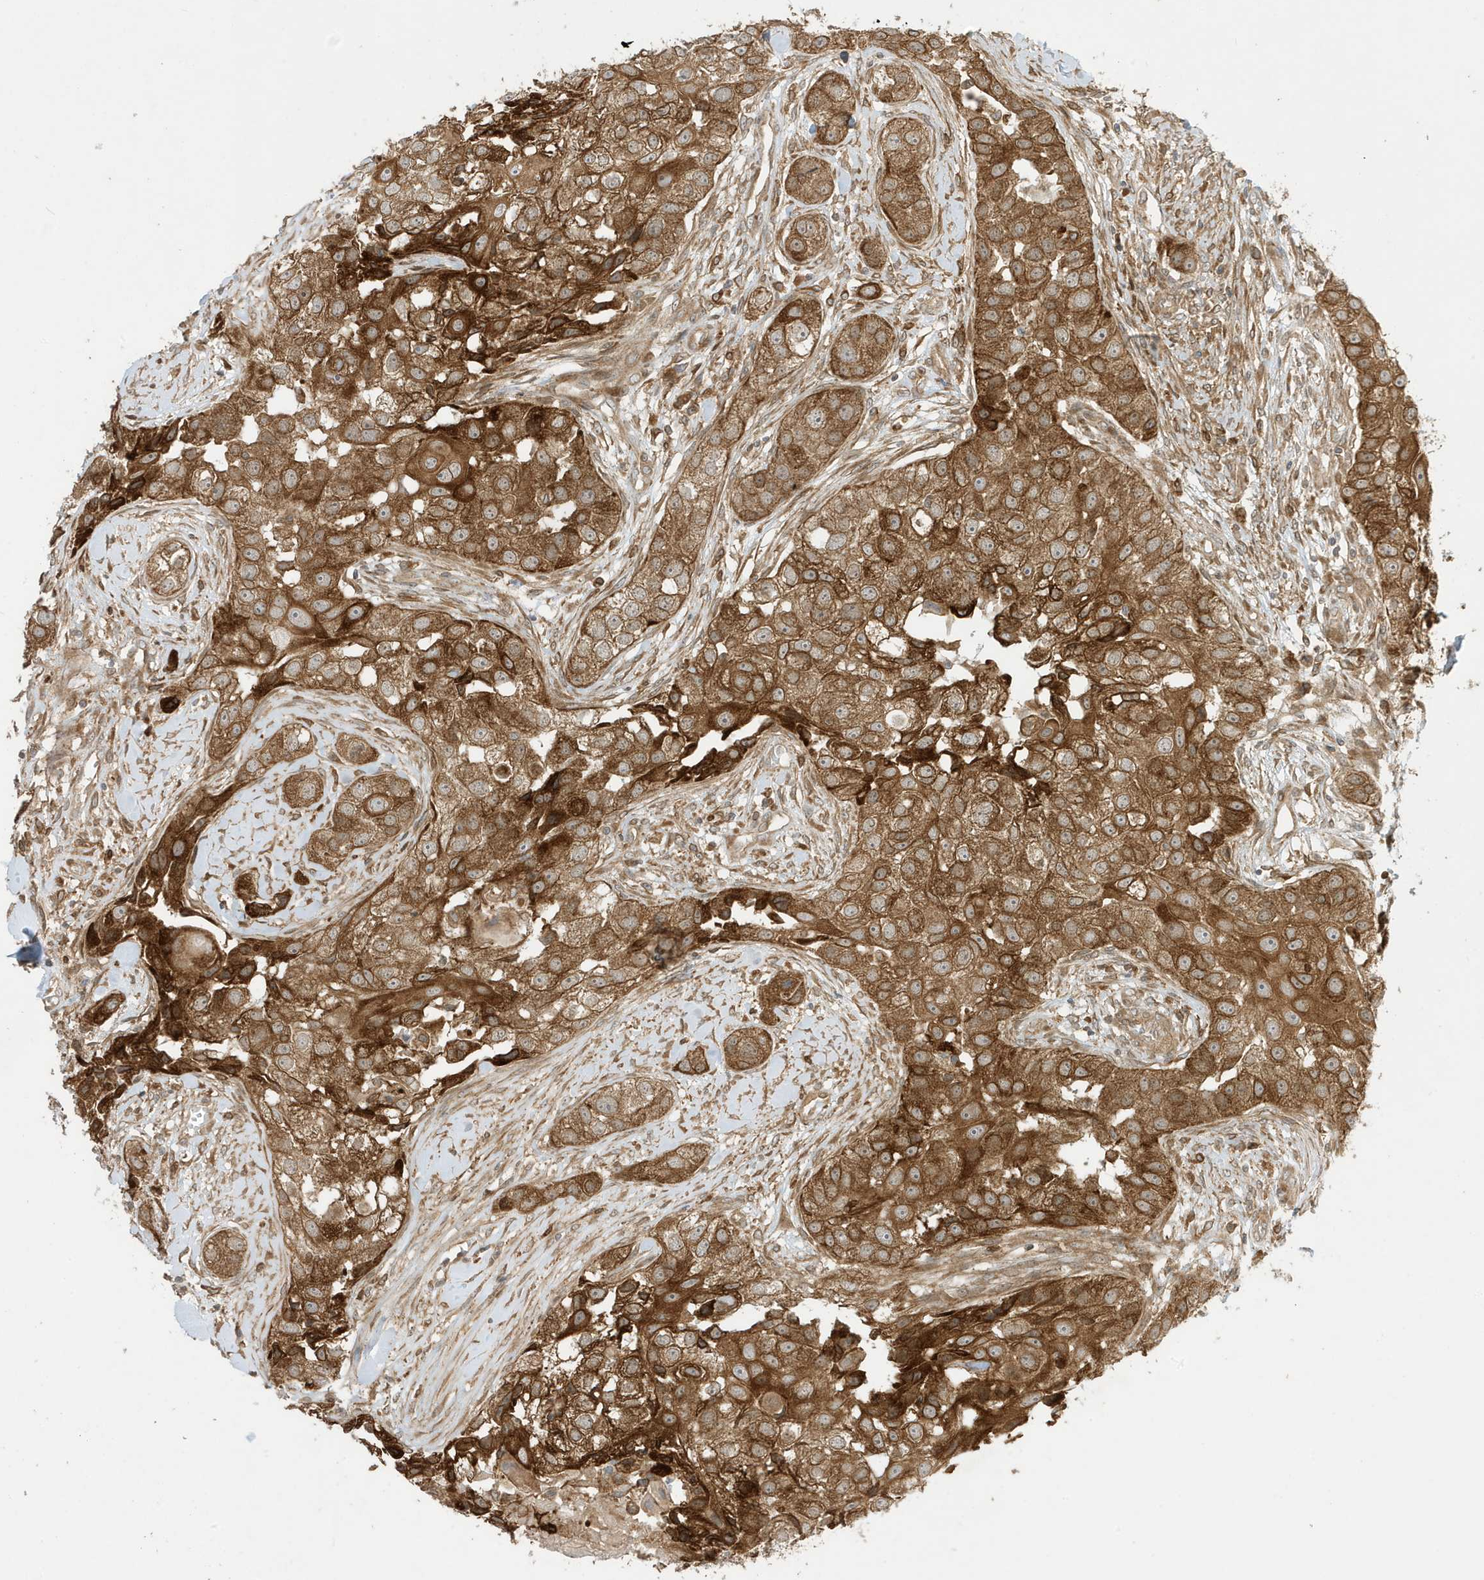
{"staining": {"intensity": "strong", "quantity": ">75%", "location": "cytoplasmic/membranous"}, "tissue": "head and neck cancer", "cell_type": "Tumor cells", "image_type": "cancer", "snomed": [{"axis": "morphology", "description": "Normal tissue, NOS"}, {"axis": "morphology", "description": "Squamous cell carcinoma, NOS"}, {"axis": "topography", "description": "Skeletal muscle"}, {"axis": "topography", "description": "Head-Neck"}], "caption": "A high amount of strong cytoplasmic/membranous positivity is identified in approximately >75% of tumor cells in squamous cell carcinoma (head and neck) tissue.", "gene": "SCARF2", "patient": {"sex": "male", "age": 51}}